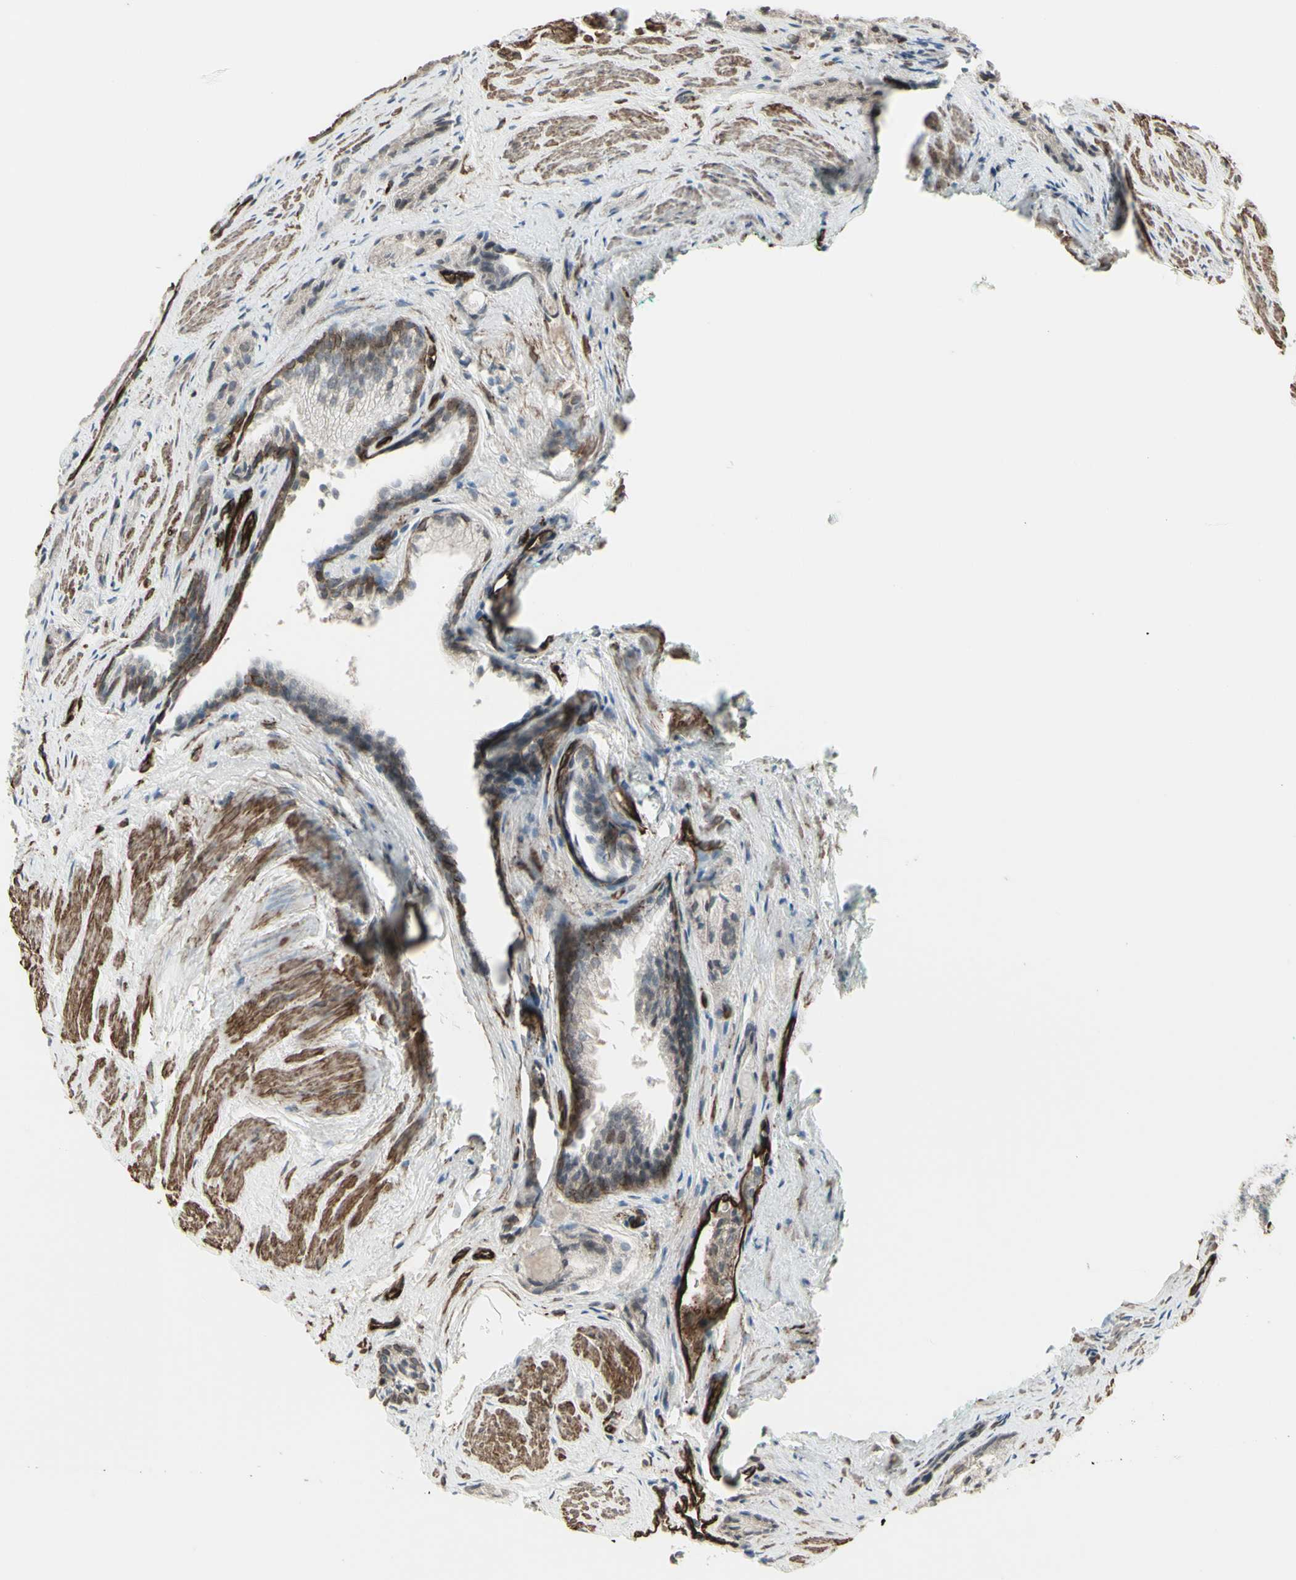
{"staining": {"intensity": "weak", "quantity": ">75%", "location": "cytoplasmic/membranous"}, "tissue": "prostate cancer", "cell_type": "Tumor cells", "image_type": "cancer", "snomed": [{"axis": "morphology", "description": "Adenocarcinoma, Low grade"}, {"axis": "topography", "description": "Prostate"}], "caption": "Weak cytoplasmic/membranous expression for a protein is identified in about >75% of tumor cells of prostate cancer (low-grade adenocarcinoma) using IHC.", "gene": "DTX3L", "patient": {"sex": "male", "age": 60}}